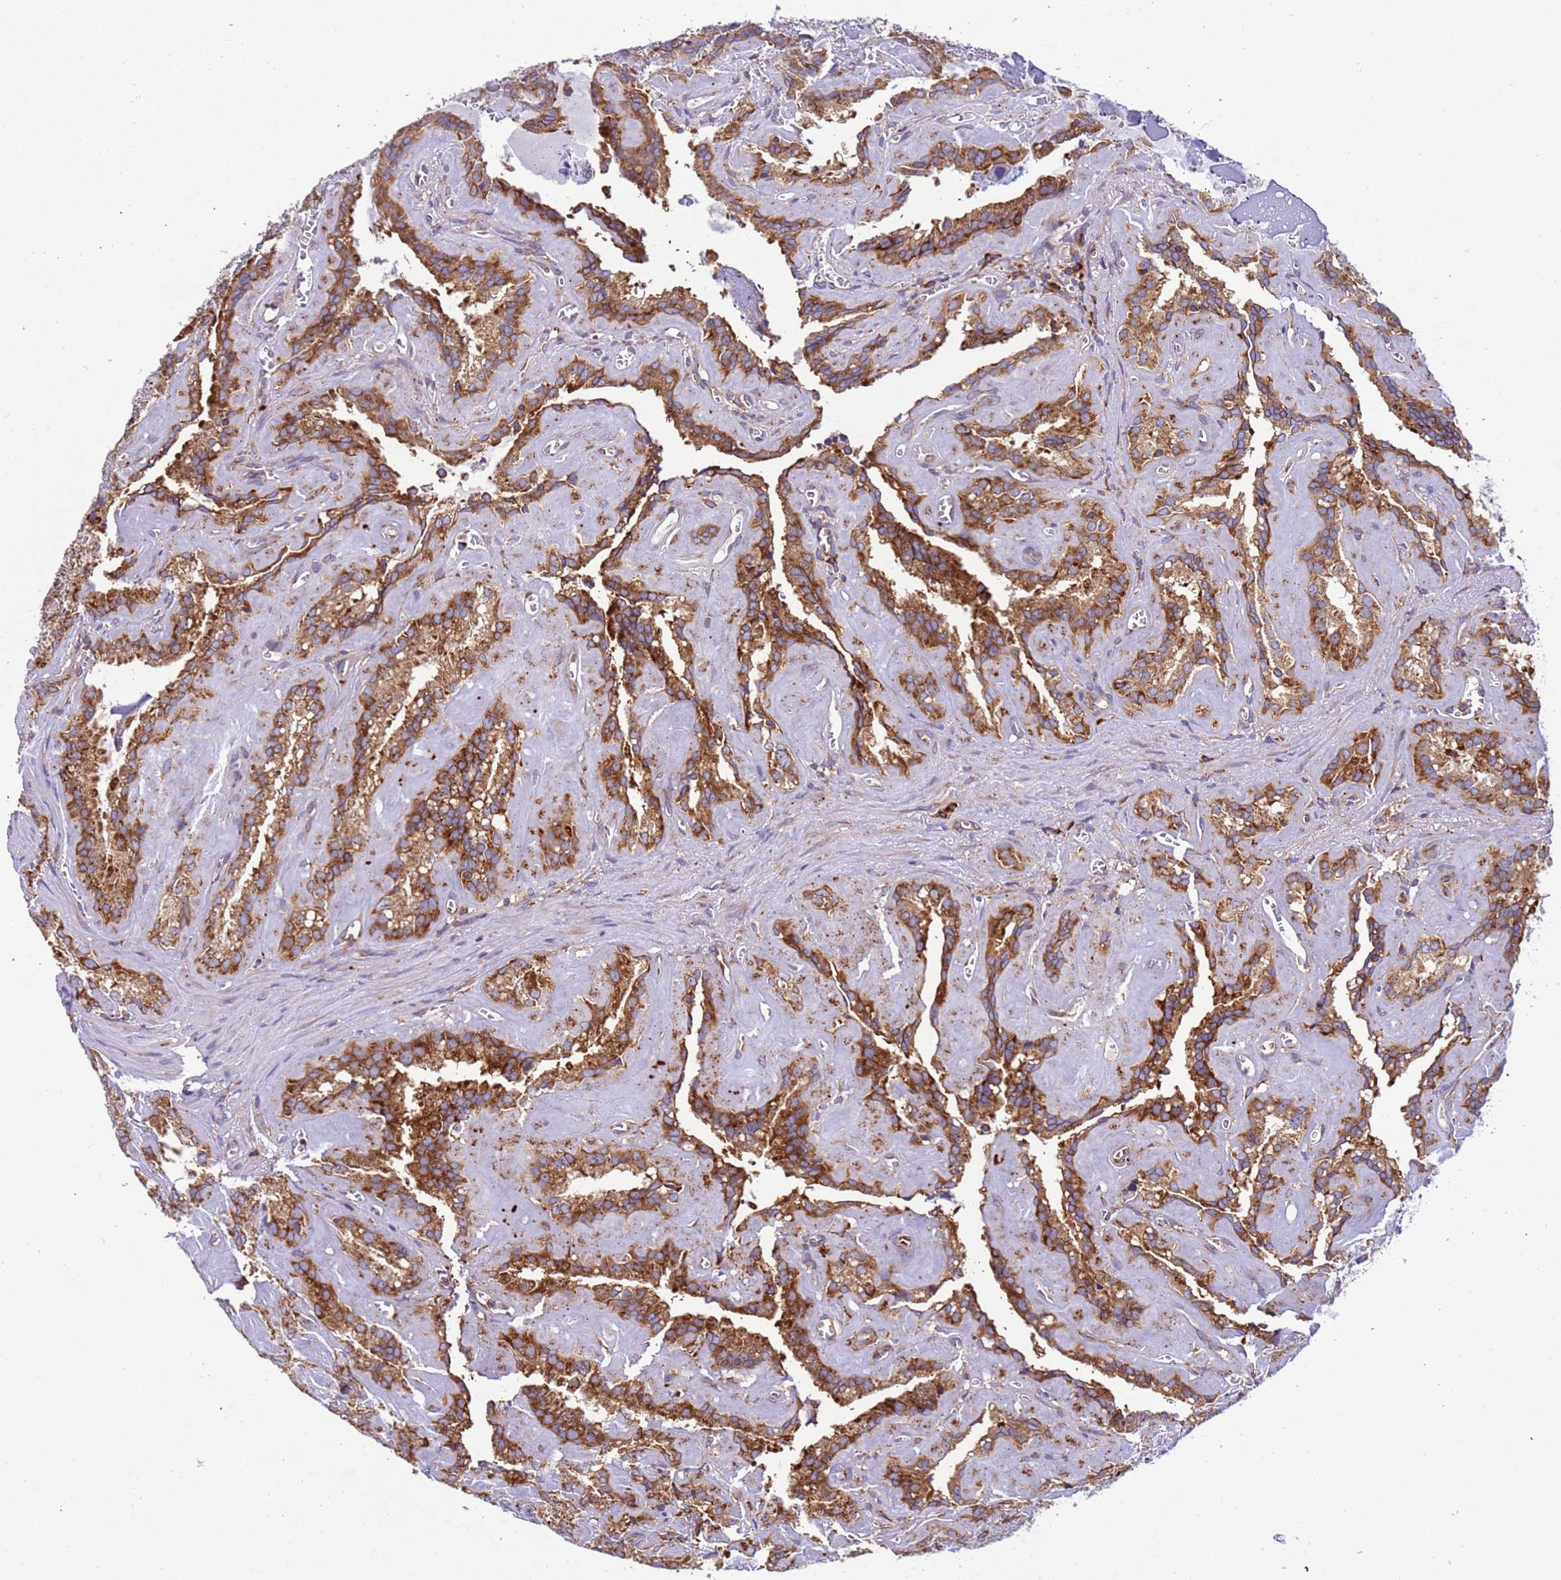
{"staining": {"intensity": "strong", "quantity": ">75%", "location": "cytoplasmic/membranous"}, "tissue": "seminal vesicle", "cell_type": "Glandular cells", "image_type": "normal", "snomed": [{"axis": "morphology", "description": "Normal tissue, NOS"}, {"axis": "topography", "description": "Prostate"}, {"axis": "topography", "description": "Seminal veicle"}], "caption": "Brown immunohistochemical staining in benign seminal vesicle shows strong cytoplasmic/membranous positivity in approximately >75% of glandular cells.", "gene": "RPL36", "patient": {"sex": "male", "age": 59}}